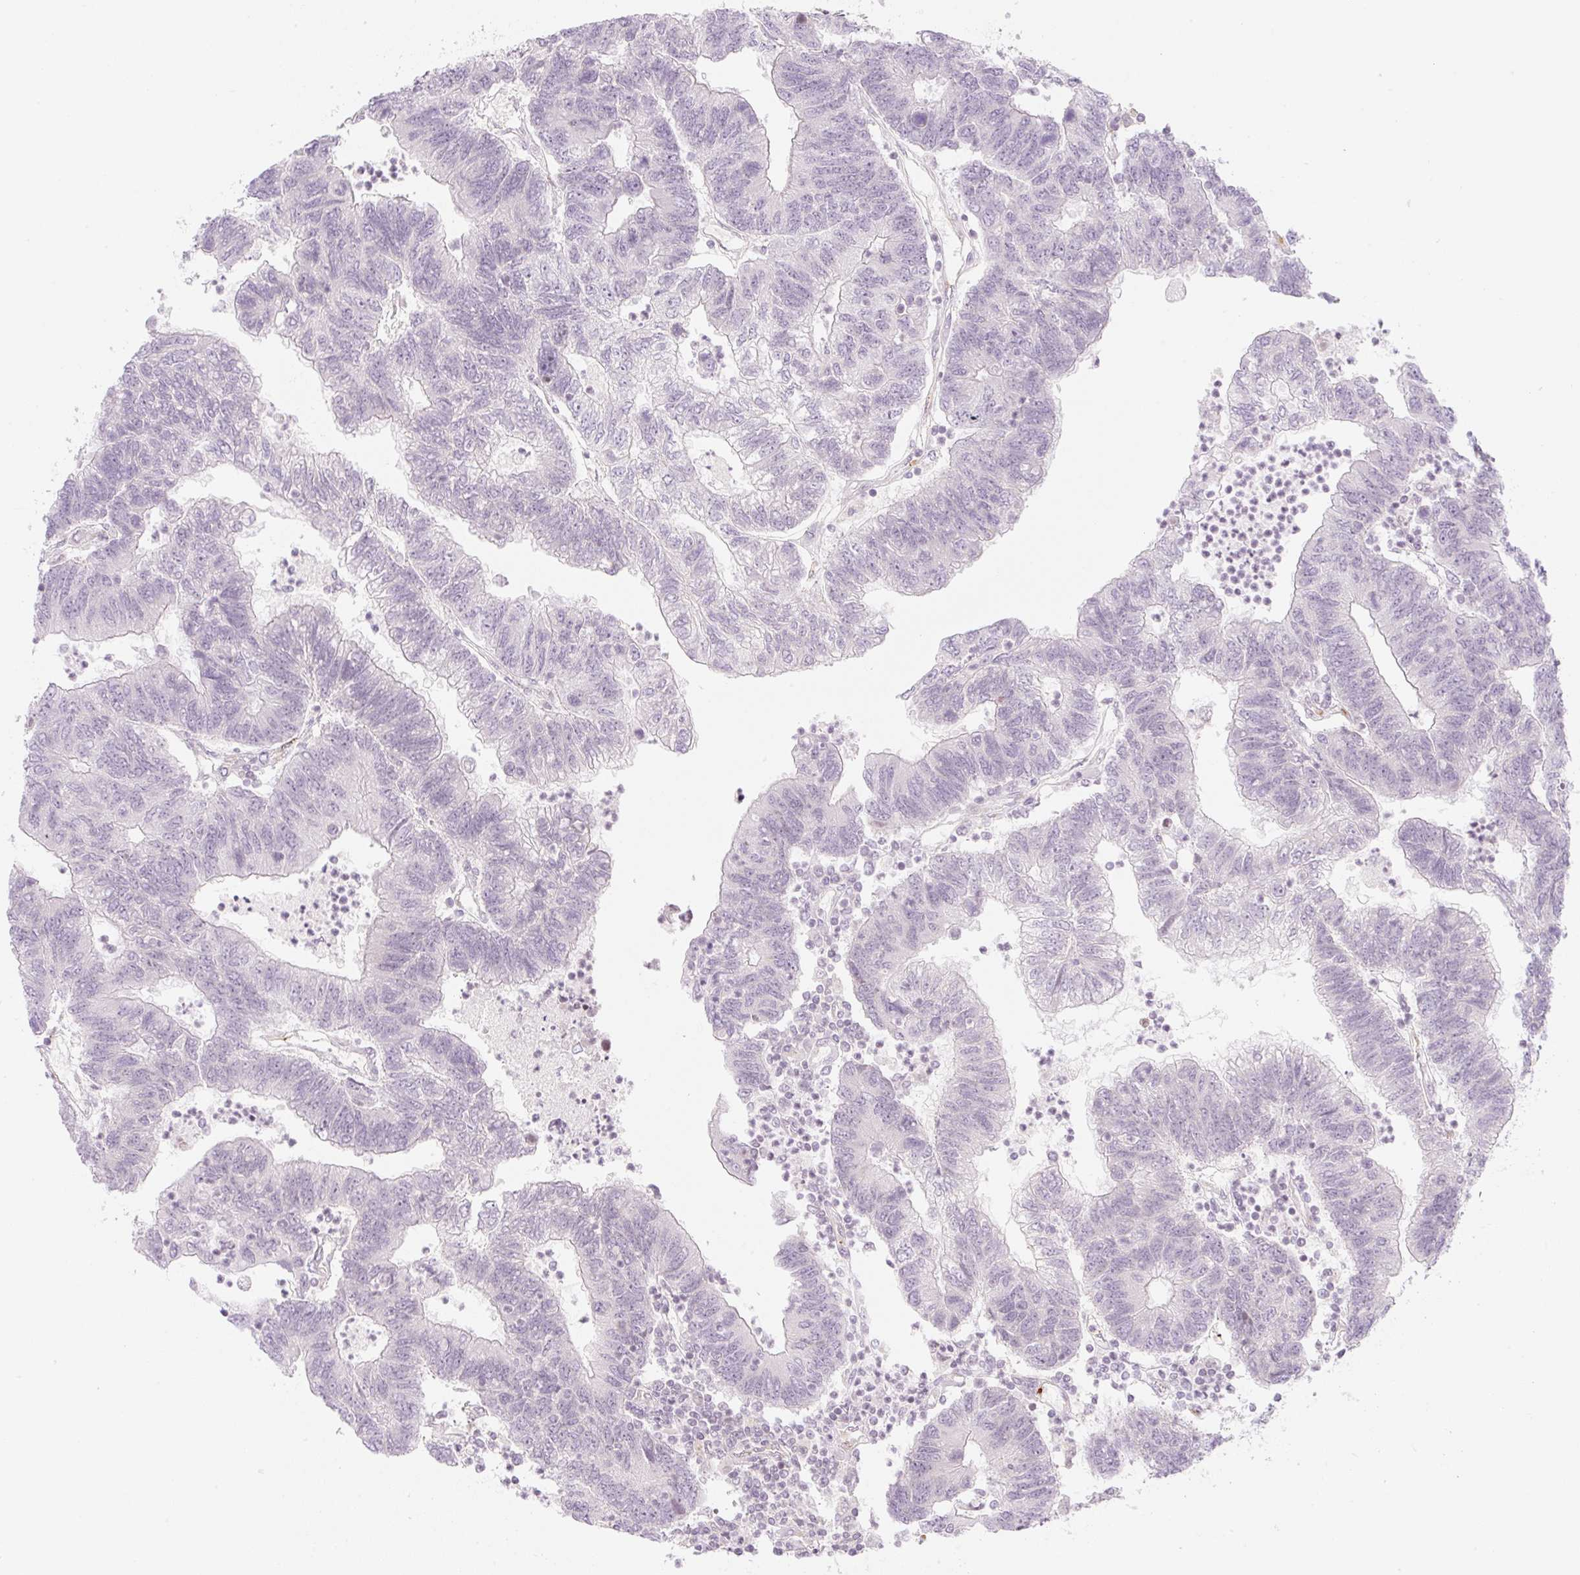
{"staining": {"intensity": "negative", "quantity": "none", "location": "none"}, "tissue": "colorectal cancer", "cell_type": "Tumor cells", "image_type": "cancer", "snomed": [{"axis": "morphology", "description": "Adenocarcinoma, NOS"}, {"axis": "topography", "description": "Colon"}], "caption": "An immunohistochemistry photomicrograph of adenocarcinoma (colorectal) is shown. There is no staining in tumor cells of adenocarcinoma (colorectal). (DAB immunohistochemistry (IHC), high magnification).", "gene": "CASKIN1", "patient": {"sex": "female", "age": 48}}